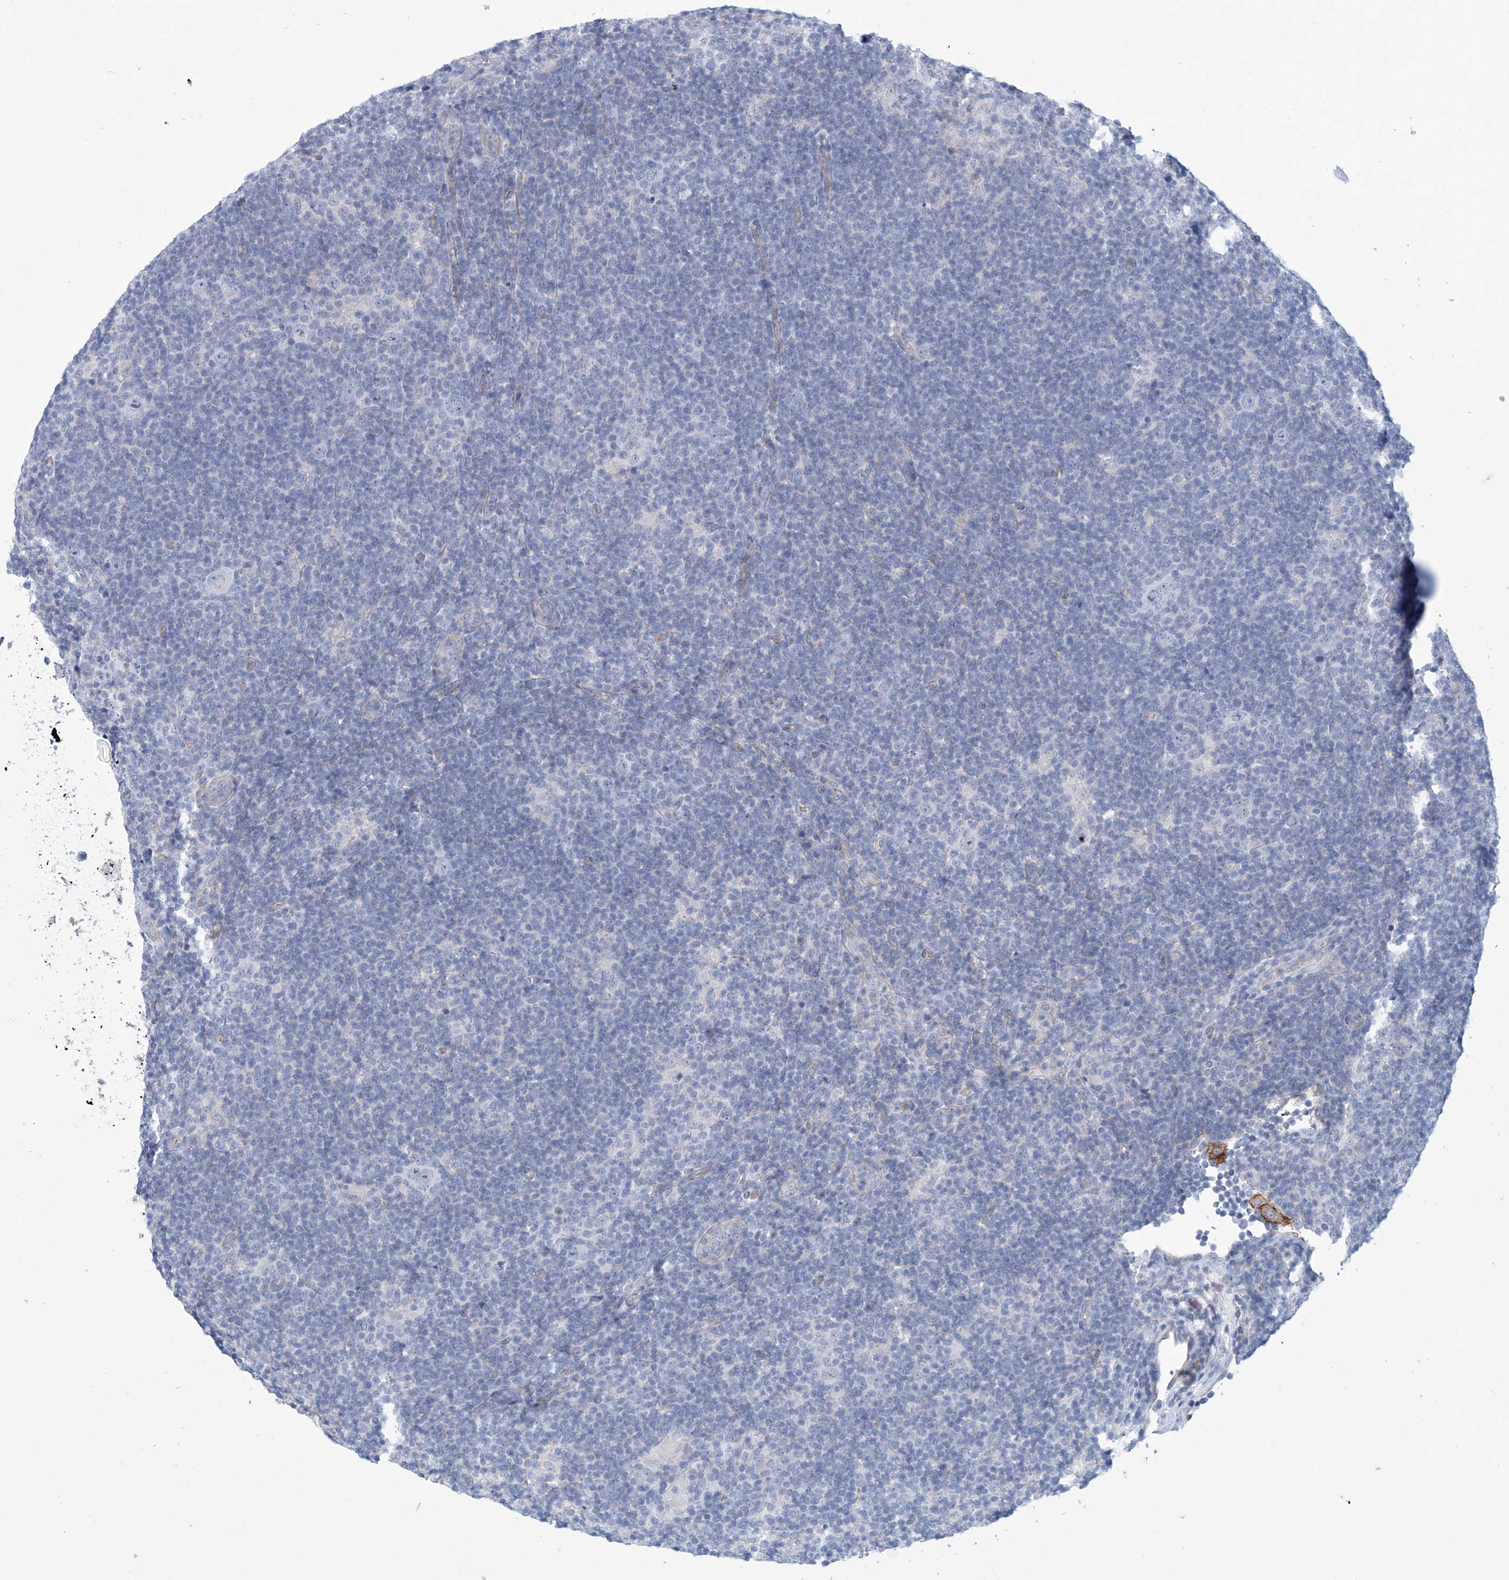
{"staining": {"intensity": "negative", "quantity": "none", "location": "none"}, "tissue": "lymphoma", "cell_type": "Tumor cells", "image_type": "cancer", "snomed": [{"axis": "morphology", "description": "Hodgkin's disease, NOS"}, {"axis": "topography", "description": "Lymph node"}], "caption": "Immunohistochemistry of lymphoma displays no staining in tumor cells.", "gene": "ABHD13", "patient": {"sex": "female", "age": 57}}